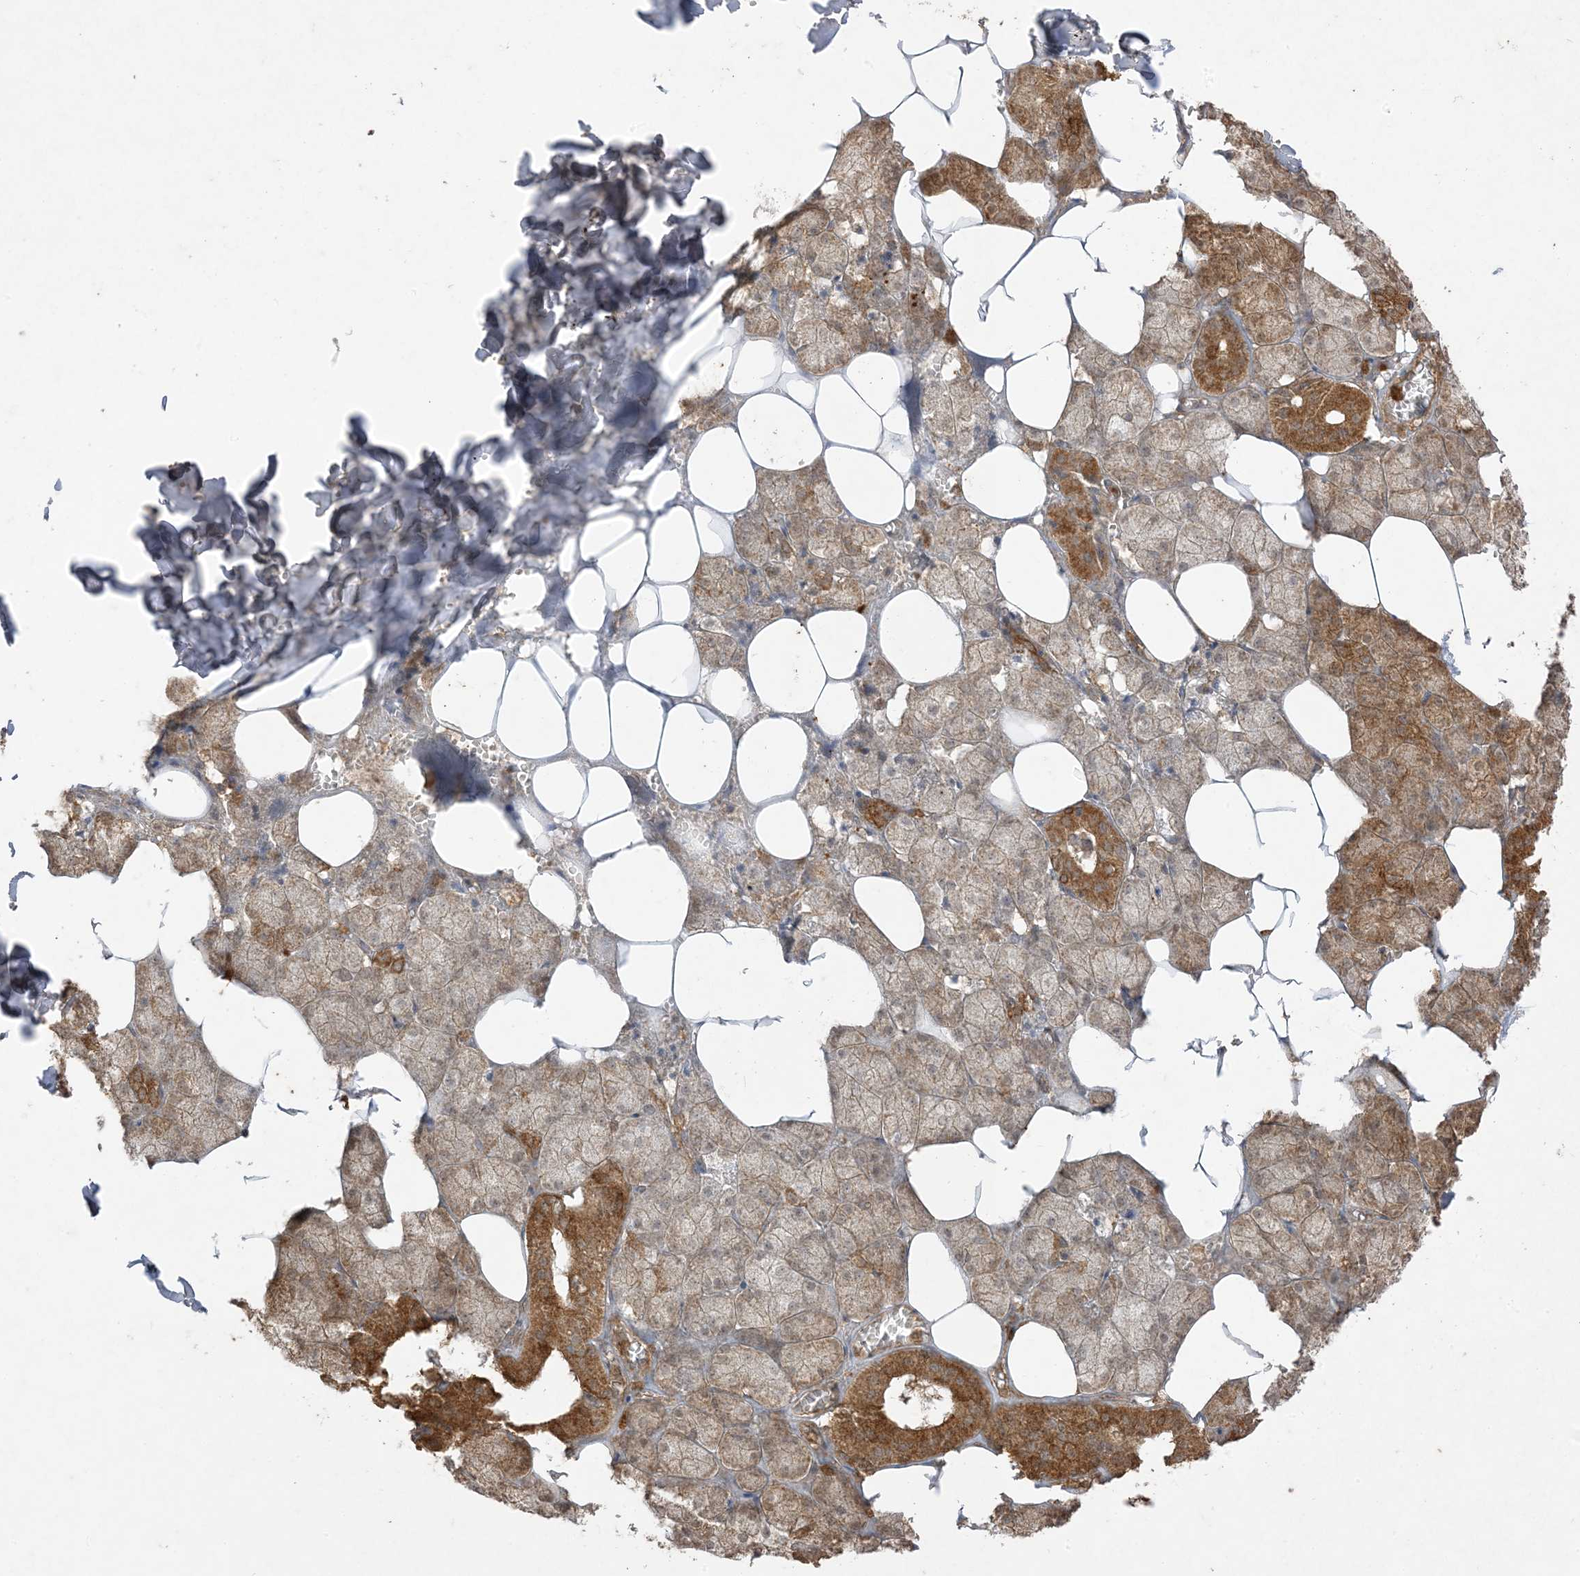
{"staining": {"intensity": "moderate", "quantity": "25%-75%", "location": "cytoplasmic/membranous"}, "tissue": "salivary gland", "cell_type": "Glandular cells", "image_type": "normal", "snomed": [{"axis": "morphology", "description": "Normal tissue, NOS"}, {"axis": "topography", "description": "Salivary gland"}], "caption": "Protein staining of benign salivary gland exhibits moderate cytoplasmic/membranous staining in about 25%-75% of glandular cells. The staining was performed using DAB (3,3'-diaminobenzidine) to visualize the protein expression in brown, while the nuclei were stained in blue with hematoxylin (Magnification: 20x).", "gene": "UBE2C", "patient": {"sex": "male", "age": 62}}